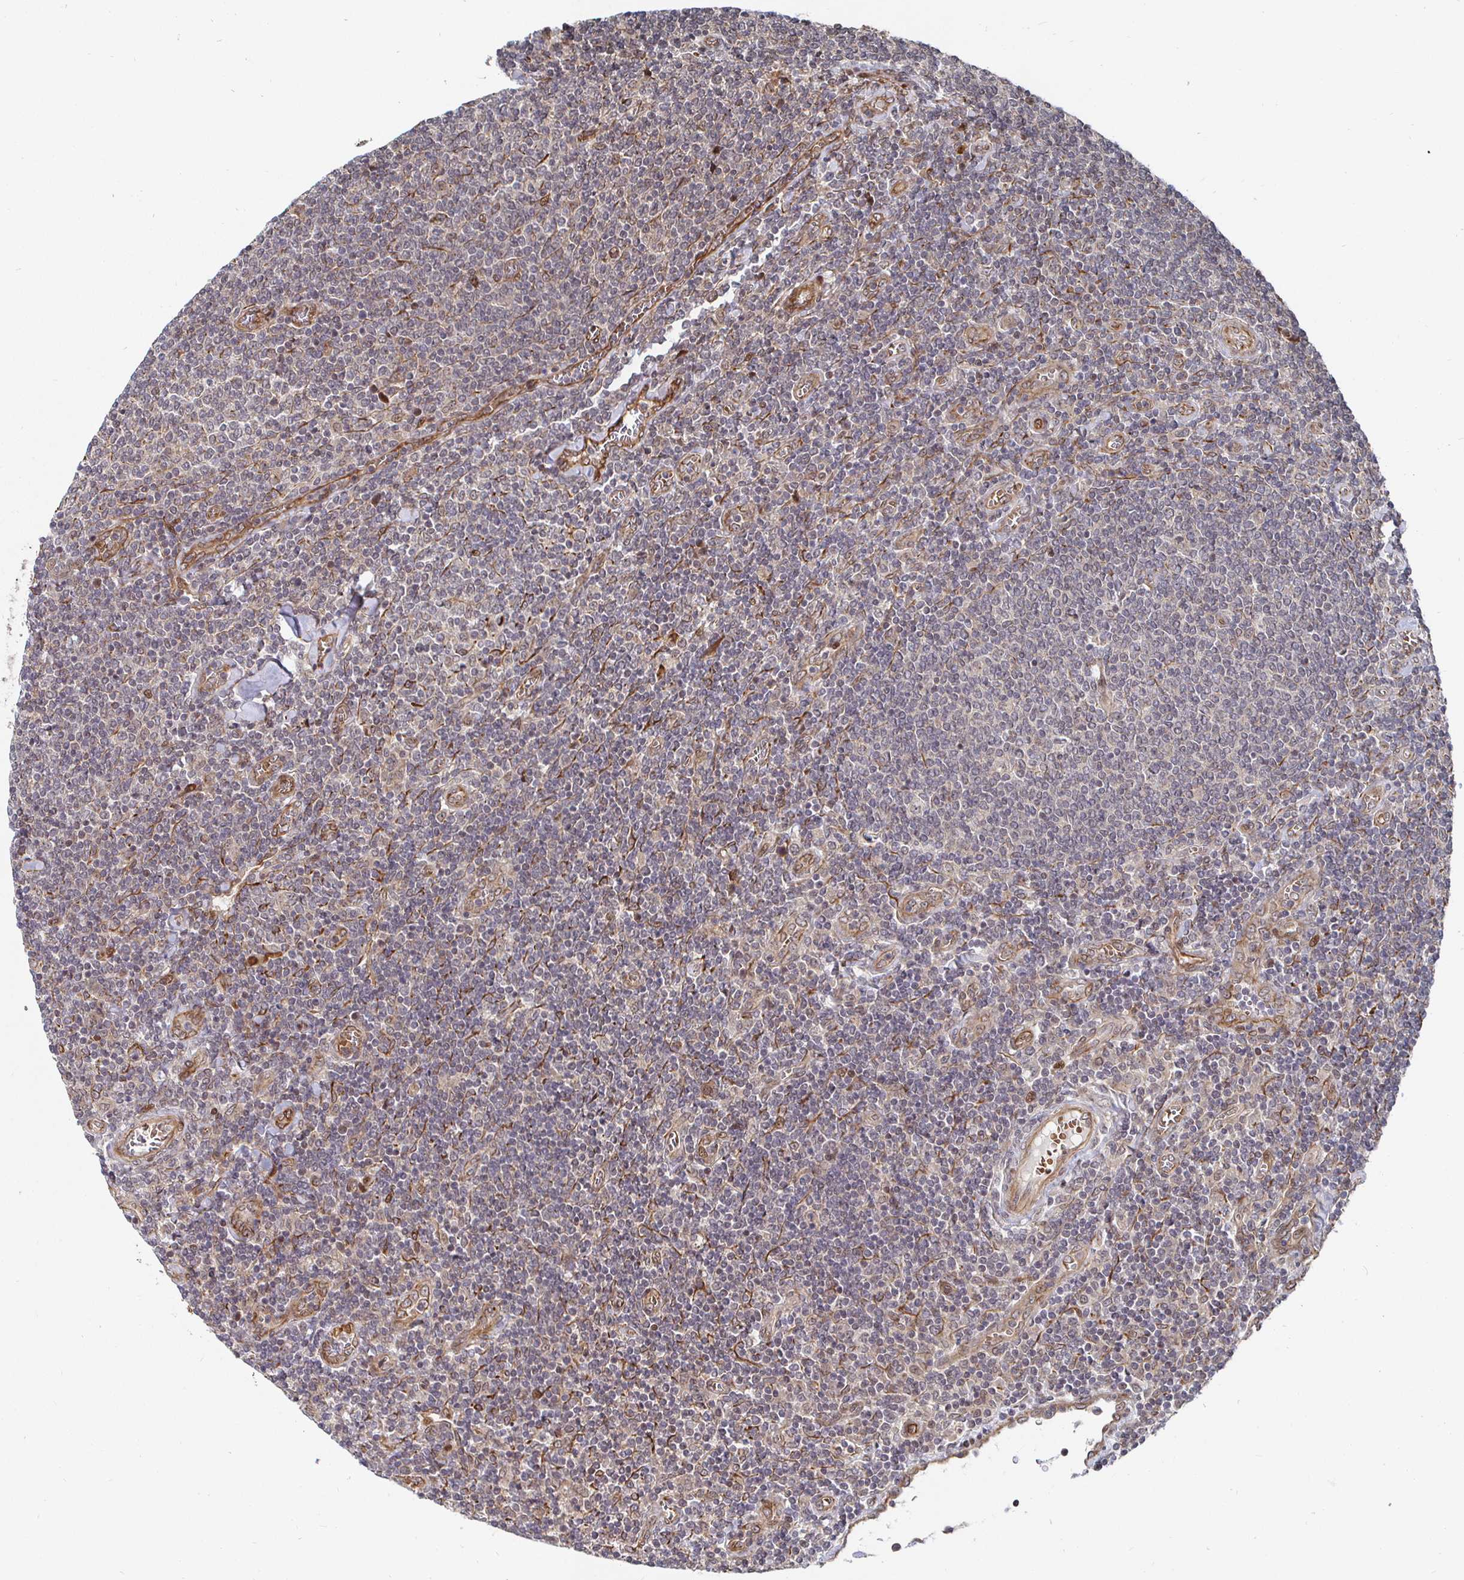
{"staining": {"intensity": "negative", "quantity": "none", "location": "none"}, "tissue": "lymphoma", "cell_type": "Tumor cells", "image_type": "cancer", "snomed": [{"axis": "morphology", "description": "Malignant lymphoma, non-Hodgkin's type, Low grade"}, {"axis": "topography", "description": "Lymph node"}], "caption": "Tumor cells are negative for protein expression in human lymphoma.", "gene": "TBKBP1", "patient": {"sex": "male", "age": 52}}